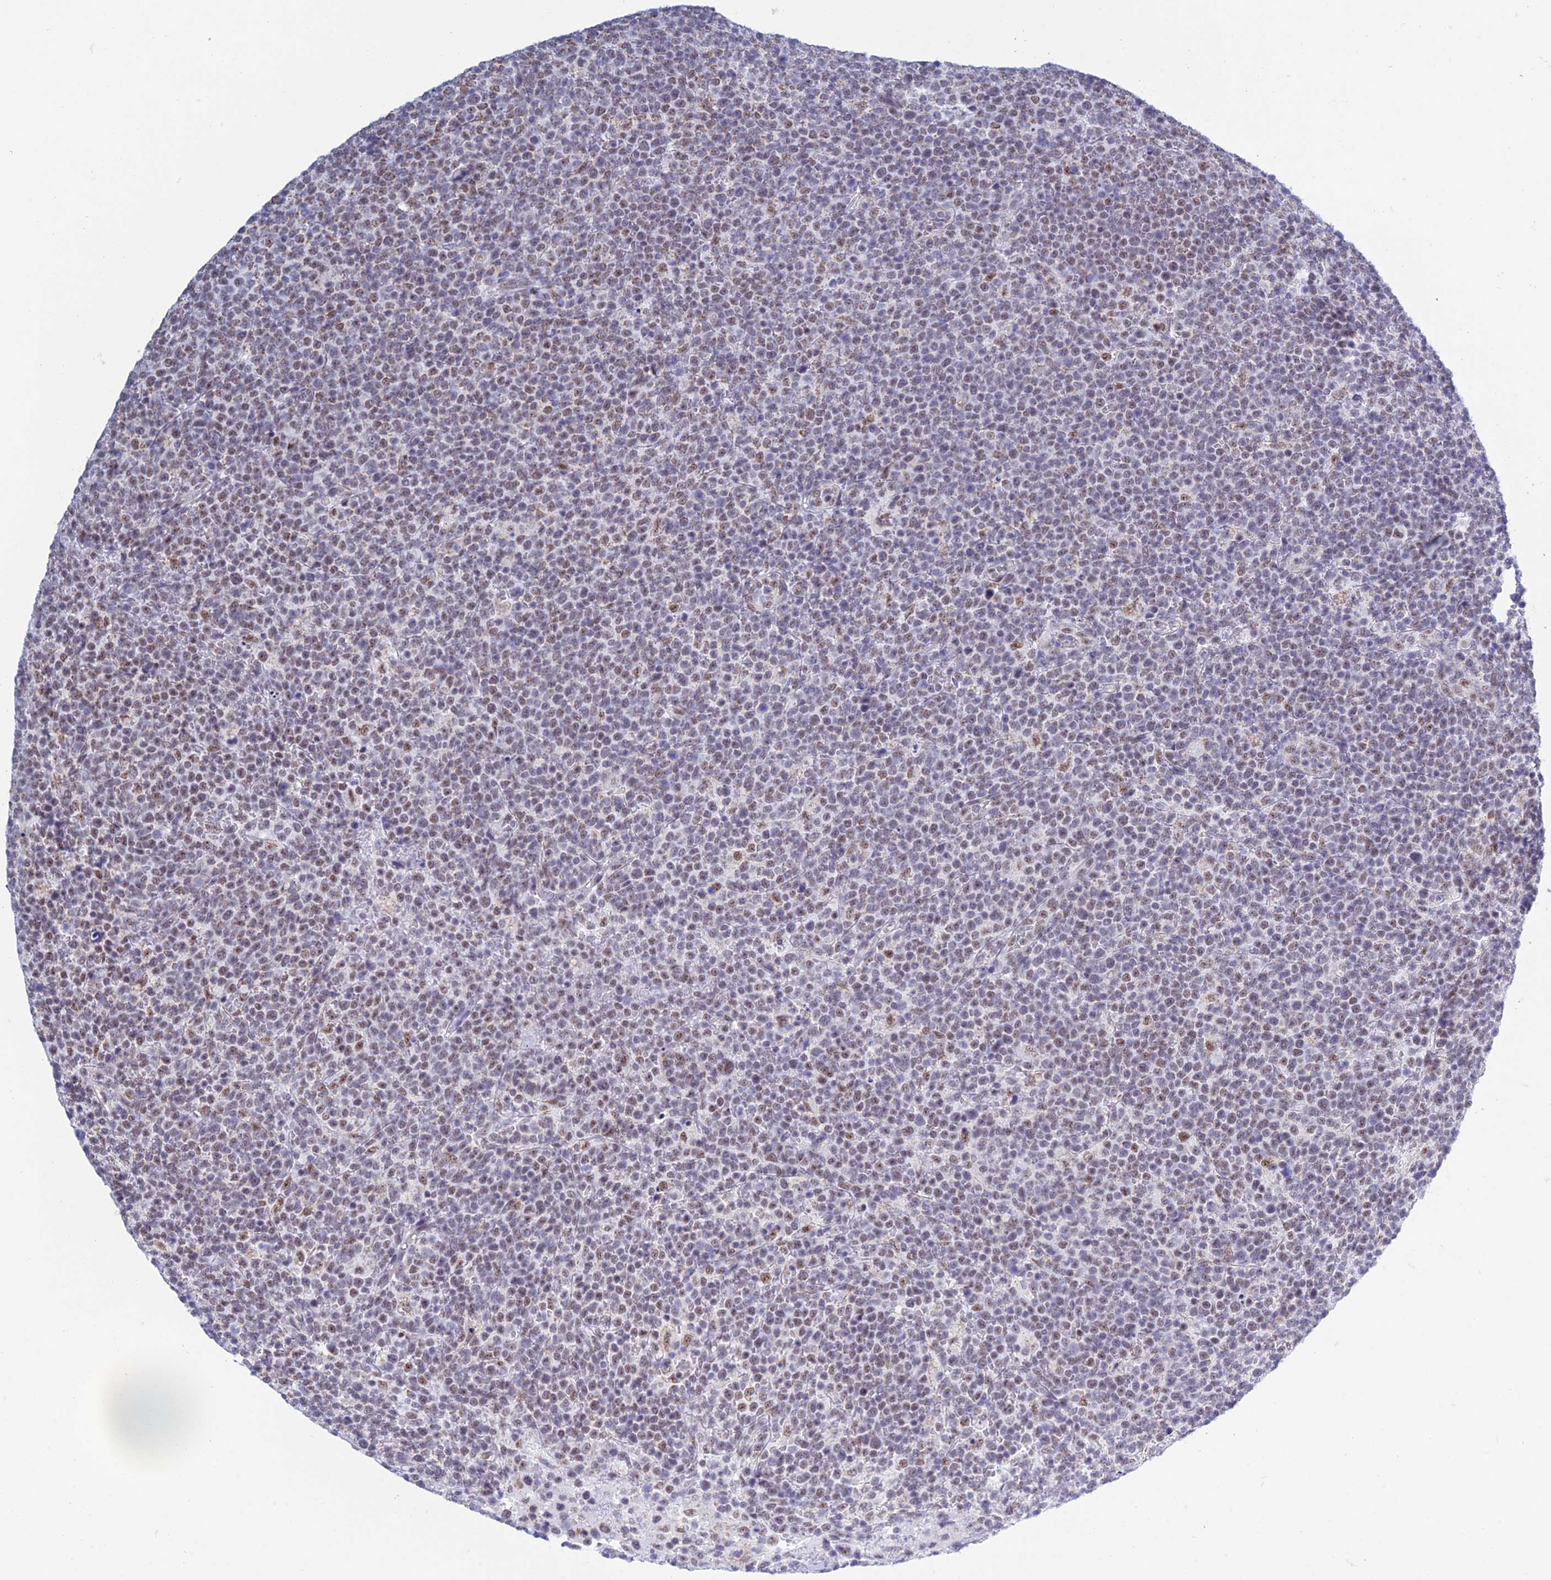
{"staining": {"intensity": "weak", "quantity": "25%-75%", "location": "nuclear"}, "tissue": "lymphoma", "cell_type": "Tumor cells", "image_type": "cancer", "snomed": [{"axis": "morphology", "description": "Malignant lymphoma, non-Hodgkin's type, High grade"}, {"axis": "topography", "description": "Lymph node"}], "caption": "Immunohistochemistry (IHC) image of malignant lymphoma, non-Hodgkin's type (high-grade) stained for a protein (brown), which shows low levels of weak nuclear staining in about 25%-75% of tumor cells.", "gene": "KLF14", "patient": {"sex": "male", "age": 61}}